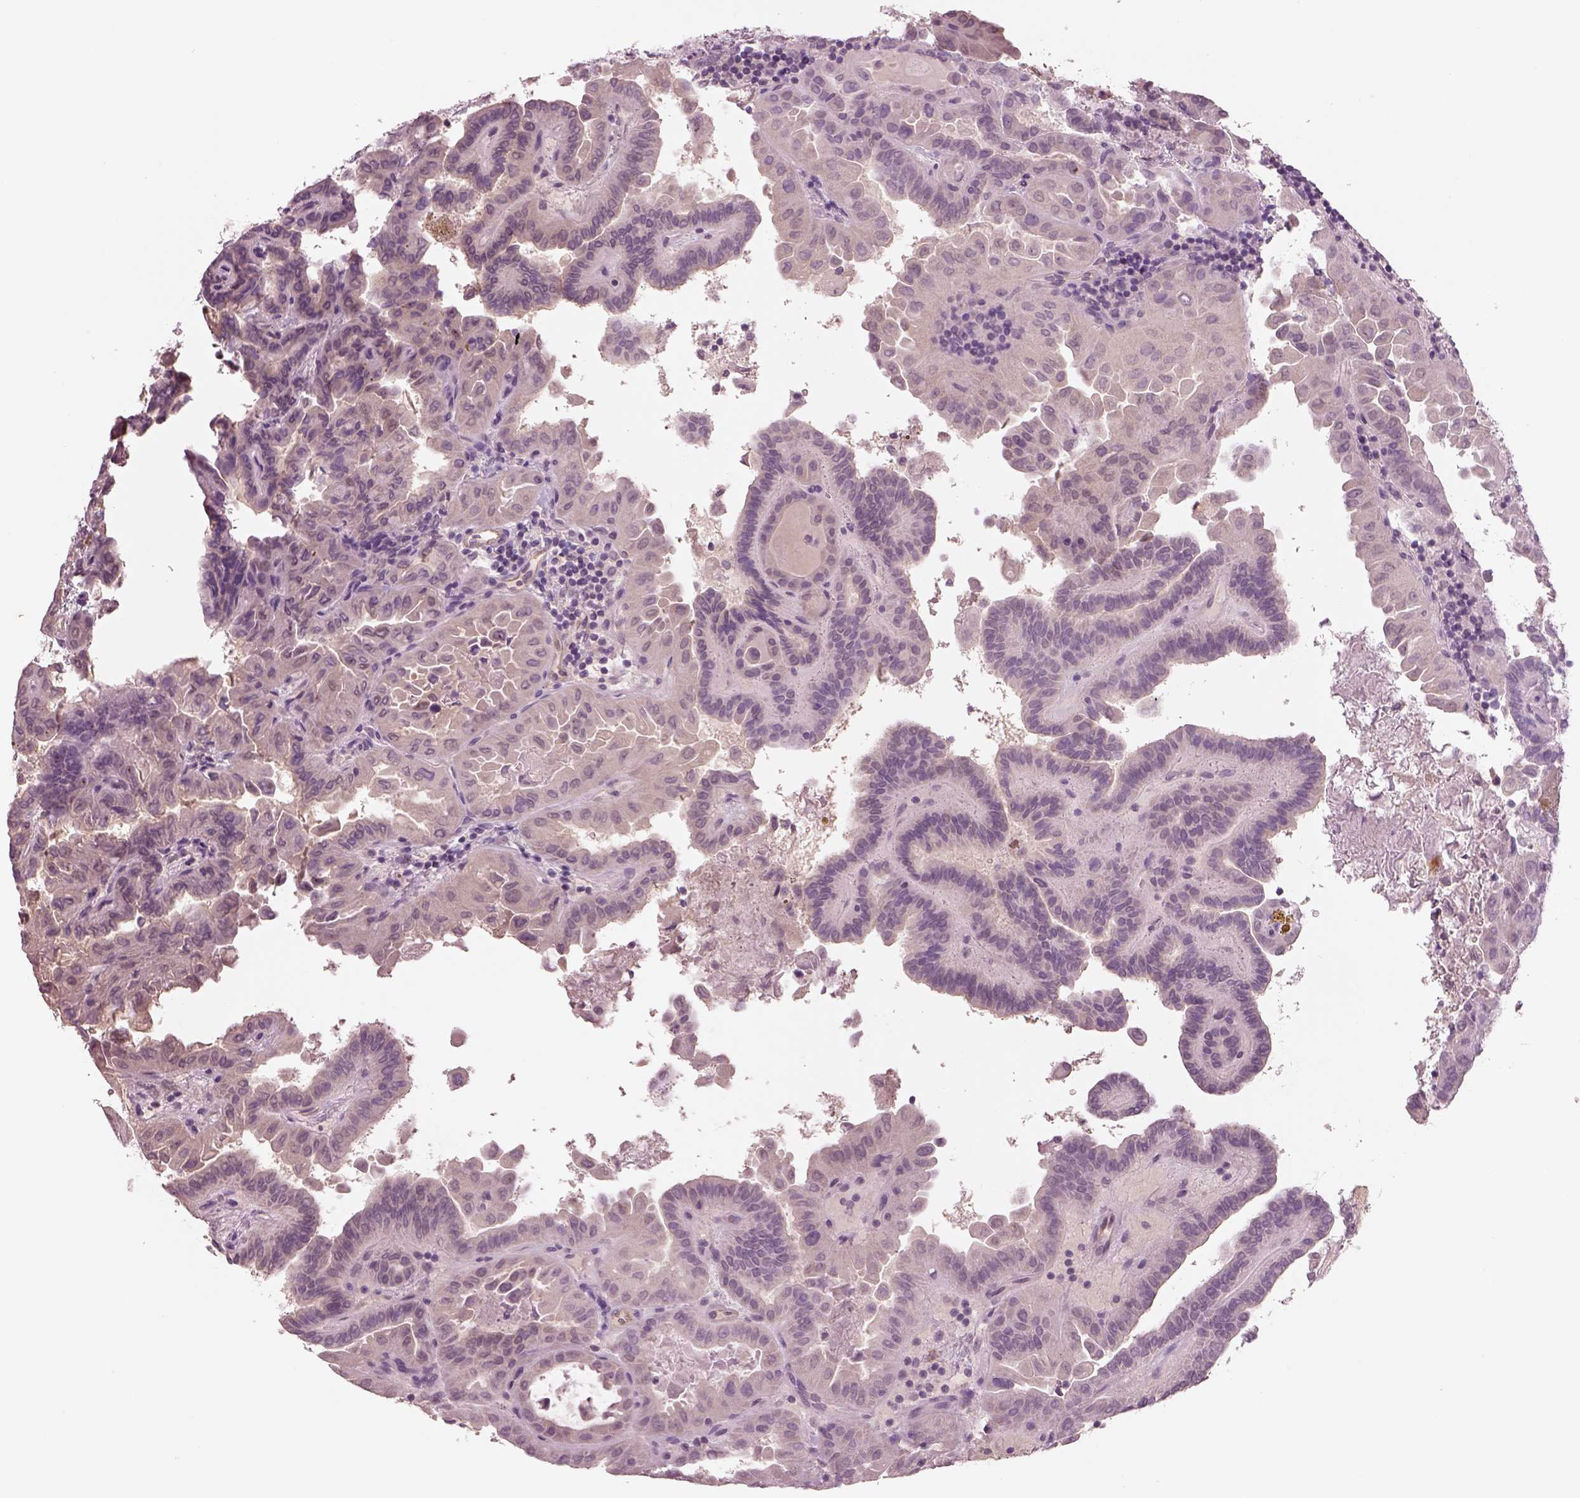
{"staining": {"intensity": "negative", "quantity": "none", "location": "none"}, "tissue": "thyroid cancer", "cell_type": "Tumor cells", "image_type": "cancer", "snomed": [{"axis": "morphology", "description": "Papillary adenocarcinoma, NOS"}, {"axis": "topography", "description": "Thyroid gland"}], "caption": "An immunohistochemistry photomicrograph of thyroid papillary adenocarcinoma is shown. There is no staining in tumor cells of thyroid papillary adenocarcinoma. (DAB immunohistochemistry (IHC) visualized using brightfield microscopy, high magnification).", "gene": "IGLL1", "patient": {"sex": "female", "age": 46}}